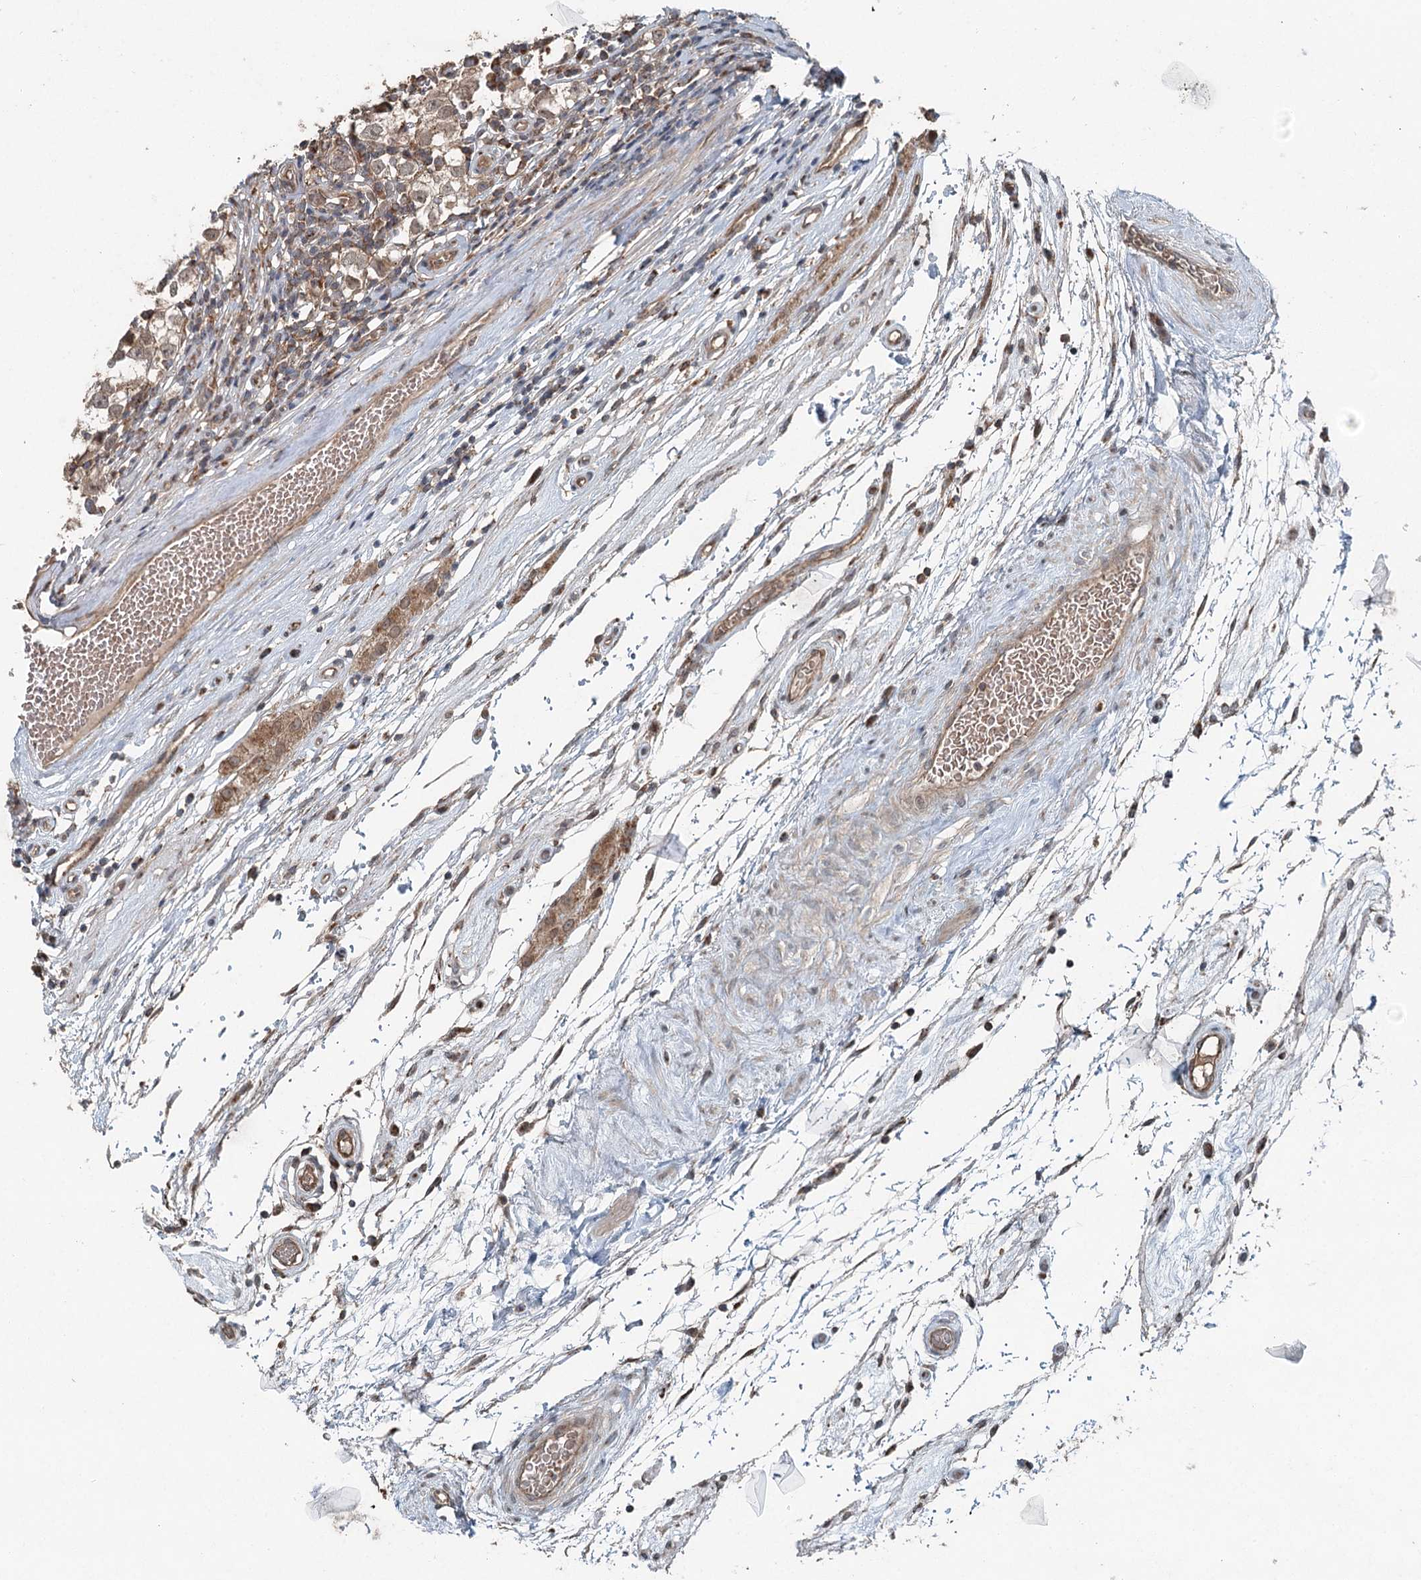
{"staining": {"intensity": "moderate", "quantity": ">75%", "location": "cytoplasmic/membranous"}, "tissue": "testis cancer", "cell_type": "Tumor cells", "image_type": "cancer", "snomed": [{"axis": "morphology", "description": "Seminoma, NOS"}, {"axis": "topography", "description": "Testis"}], "caption": "Tumor cells exhibit medium levels of moderate cytoplasmic/membranous staining in about >75% of cells in human seminoma (testis).", "gene": "SKIC3", "patient": {"sex": "male", "age": 65}}